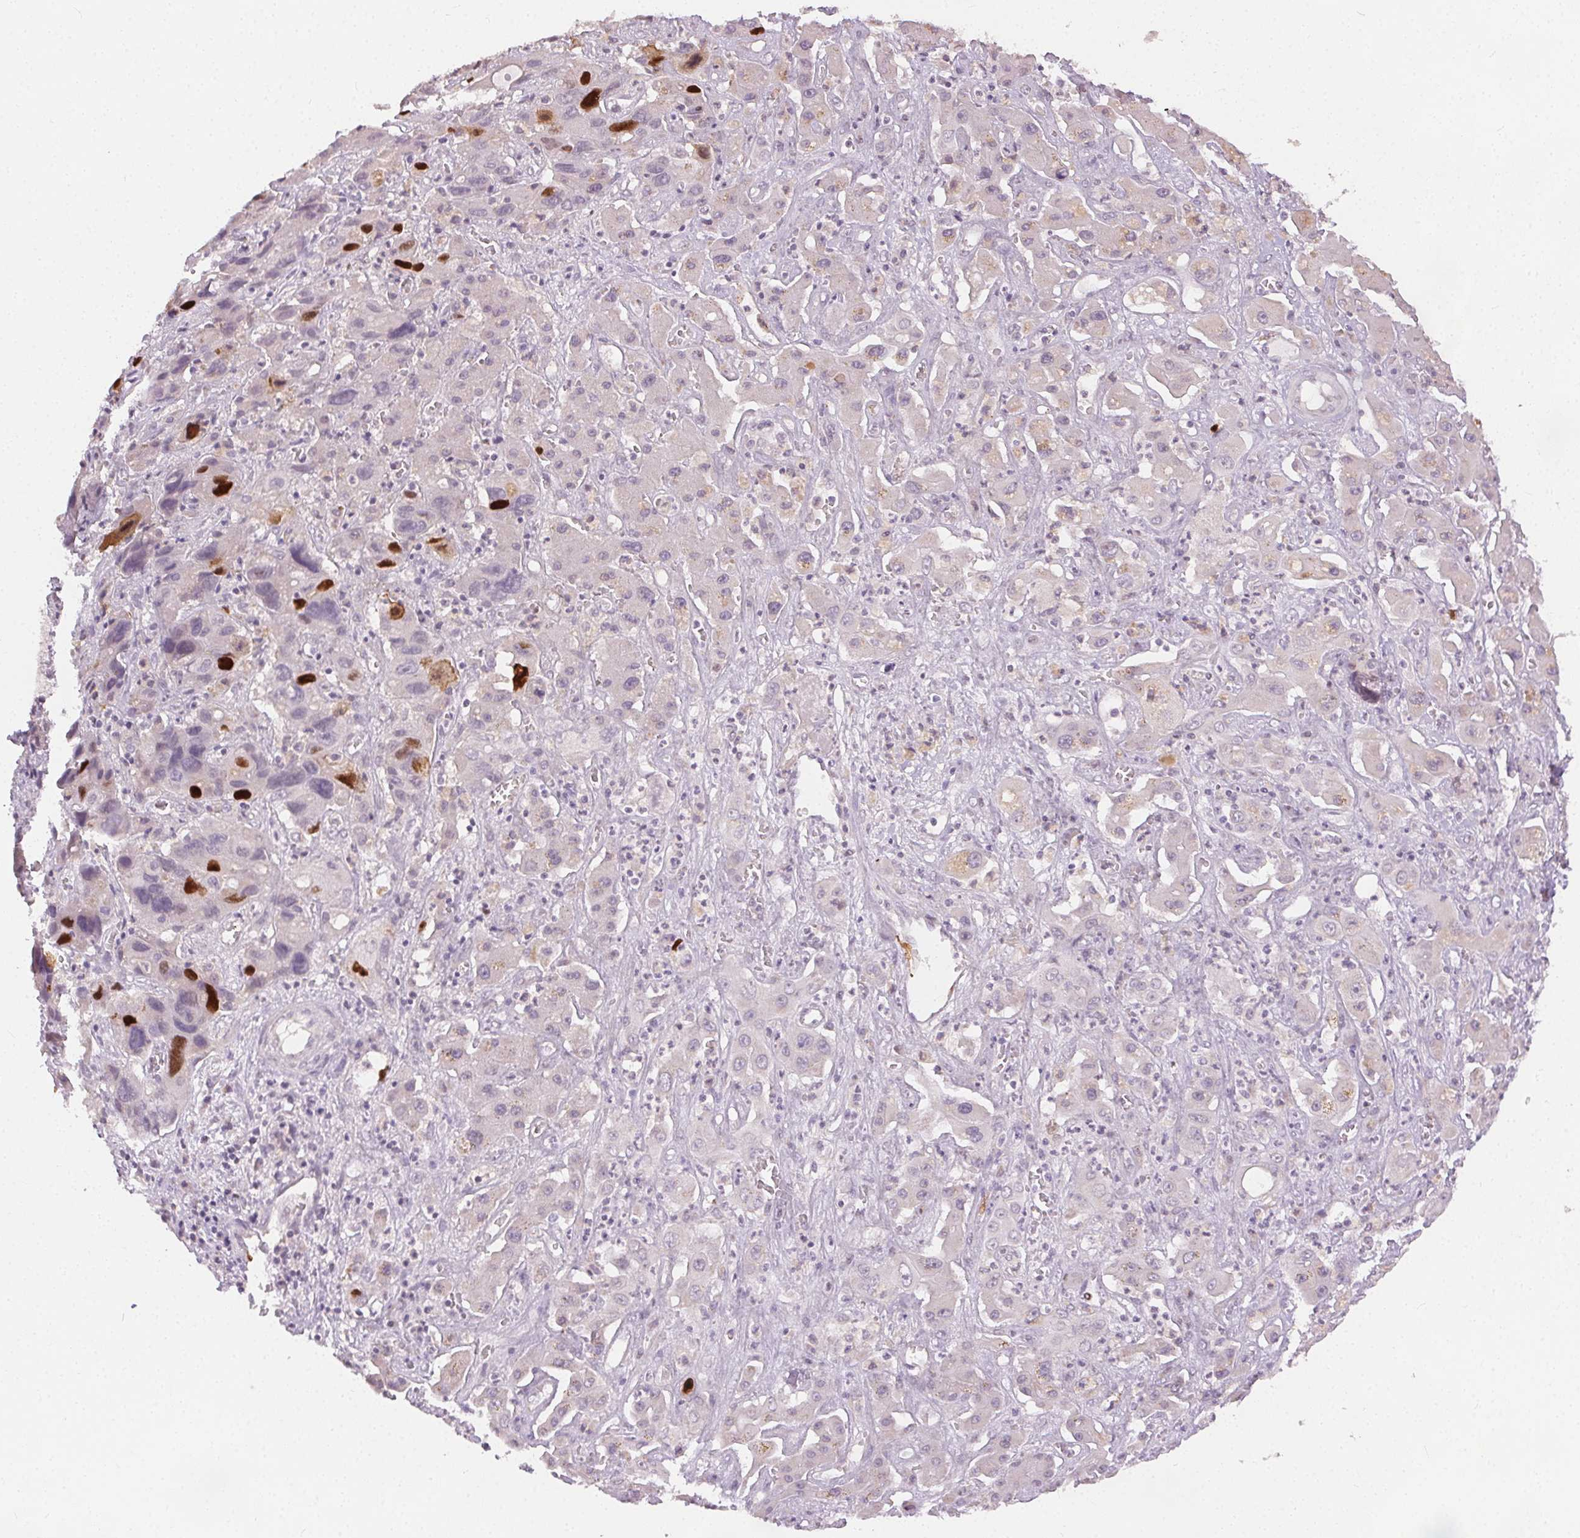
{"staining": {"intensity": "strong", "quantity": "<25%", "location": "nuclear"}, "tissue": "liver cancer", "cell_type": "Tumor cells", "image_type": "cancer", "snomed": [{"axis": "morphology", "description": "Cholangiocarcinoma"}, {"axis": "topography", "description": "Liver"}], "caption": "Protein staining of liver cancer tissue exhibits strong nuclear expression in approximately <25% of tumor cells.", "gene": "ANLN", "patient": {"sex": "male", "age": 67}}